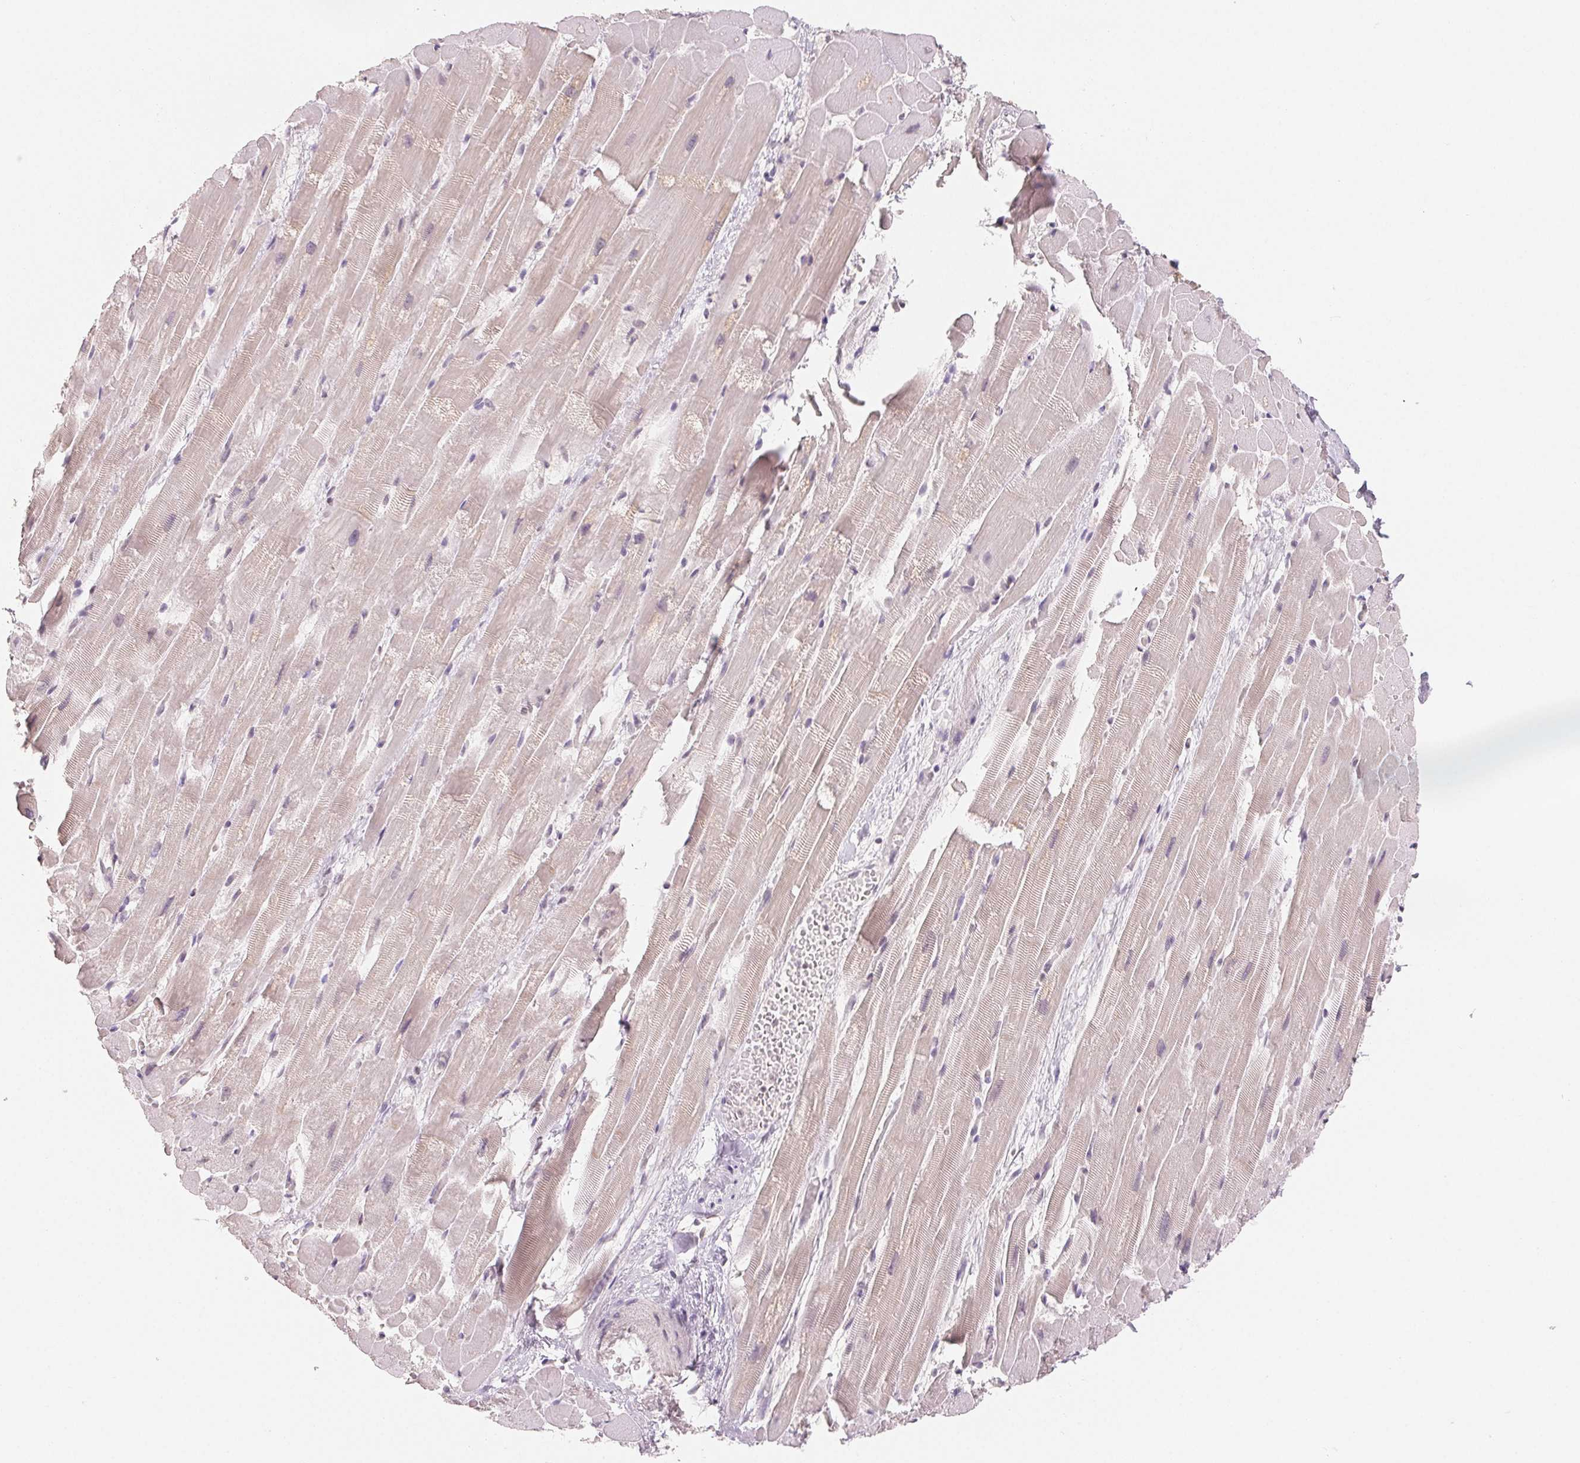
{"staining": {"intensity": "weak", "quantity": ">75%", "location": "cytoplasmic/membranous"}, "tissue": "heart muscle", "cell_type": "Cardiomyocytes", "image_type": "normal", "snomed": [{"axis": "morphology", "description": "Normal tissue, NOS"}, {"axis": "topography", "description": "Heart"}], "caption": "Heart muscle stained with a brown dye shows weak cytoplasmic/membranous positive positivity in about >75% of cardiomyocytes.", "gene": "NXF3", "patient": {"sex": "male", "age": 37}}